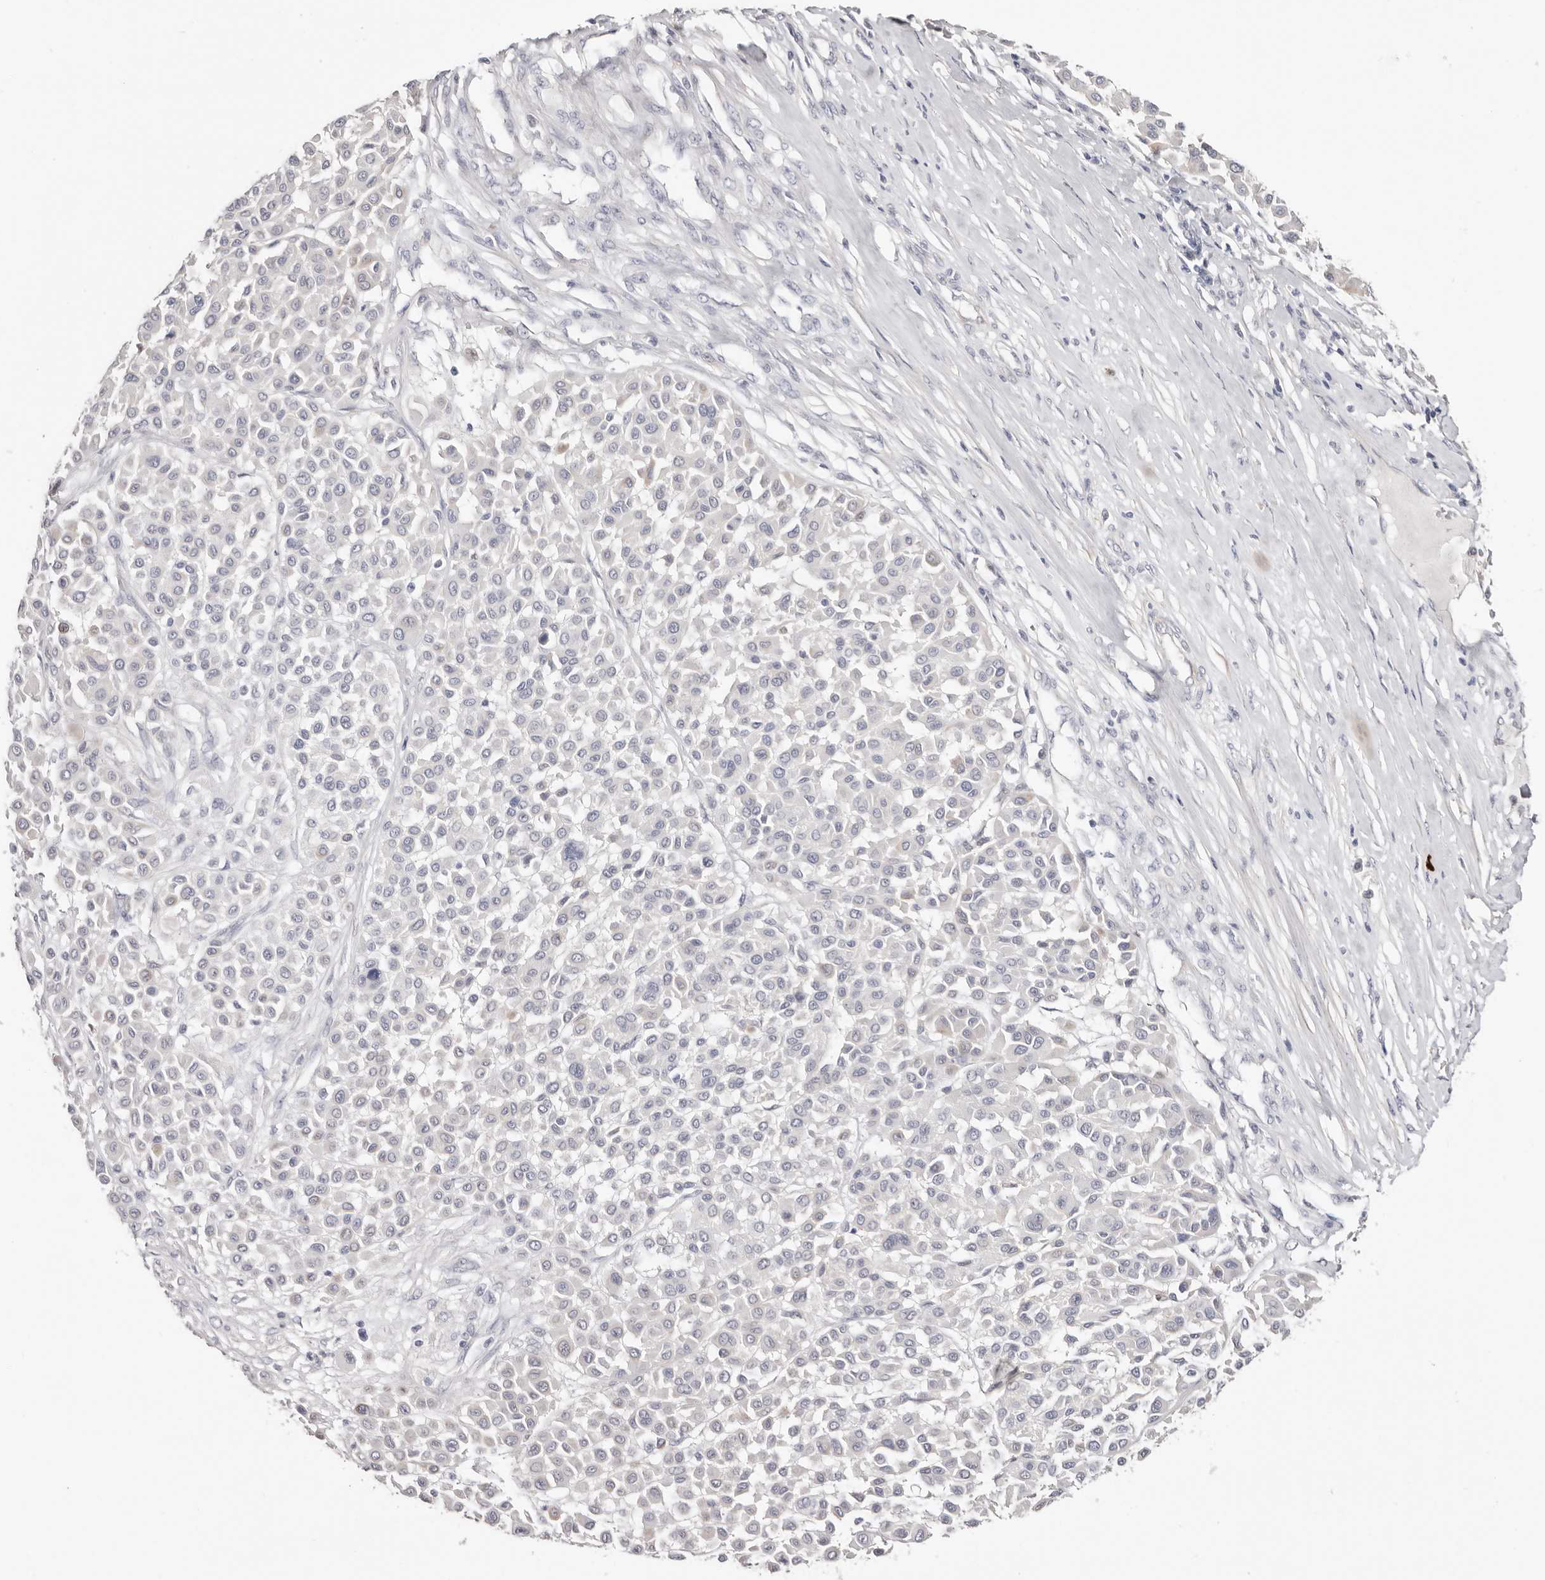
{"staining": {"intensity": "negative", "quantity": "none", "location": "none"}, "tissue": "melanoma", "cell_type": "Tumor cells", "image_type": "cancer", "snomed": [{"axis": "morphology", "description": "Malignant melanoma, Metastatic site"}, {"axis": "topography", "description": "Soft tissue"}], "caption": "A micrograph of melanoma stained for a protein exhibits no brown staining in tumor cells. (DAB (3,3'-diaminobenzidine) immunohistochemistry (IHC), high magnification).", "gene": "PKDCC", "patient": {"sex": "male", "age": 41}}